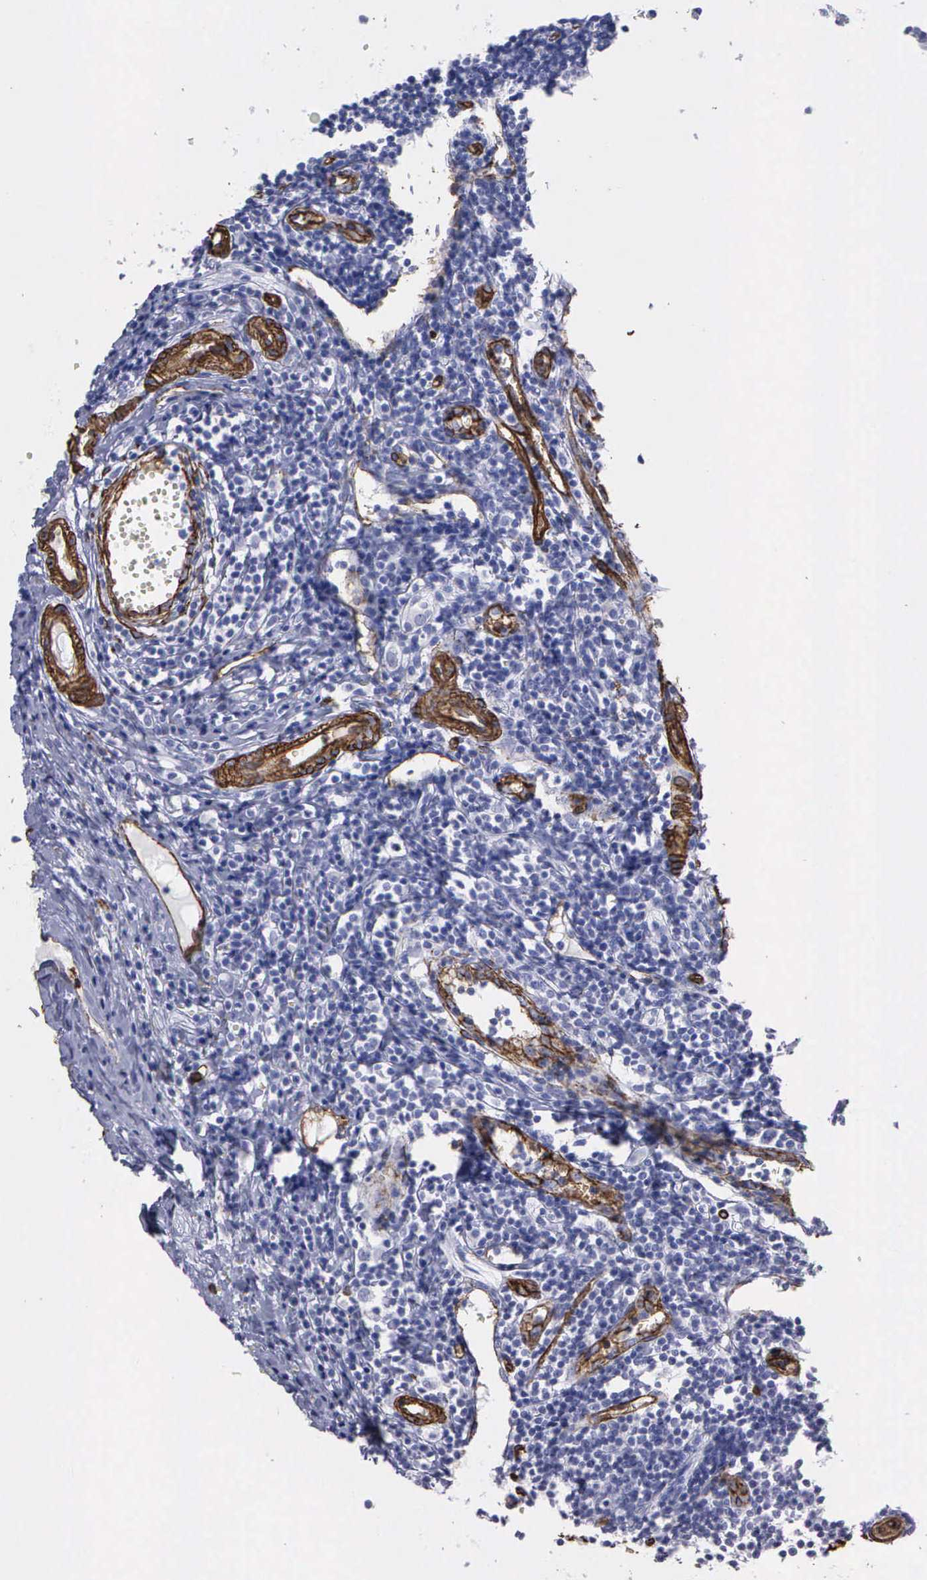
{"staining": {"intensity": "negative", "quantity": "none", "location": "none"}, "tissue": "appendix", "cell_type": "Glandular cells", "image_type": "normal", "snomed": [{"axis": "morphology", "description": "Normal tissue, NOS"}, {"axis": "topography", "description": "Appendix"}], "caption": "IHC photomicrograph of unremarkable appendix stained for a protein (brown), which displays no staining in glandular cells. (Immunohistochemistry (ihc), brightfield microscopy, high magnification).", "gene": "MAGEB10", "patient": {"sex": "female", "age": 19}}